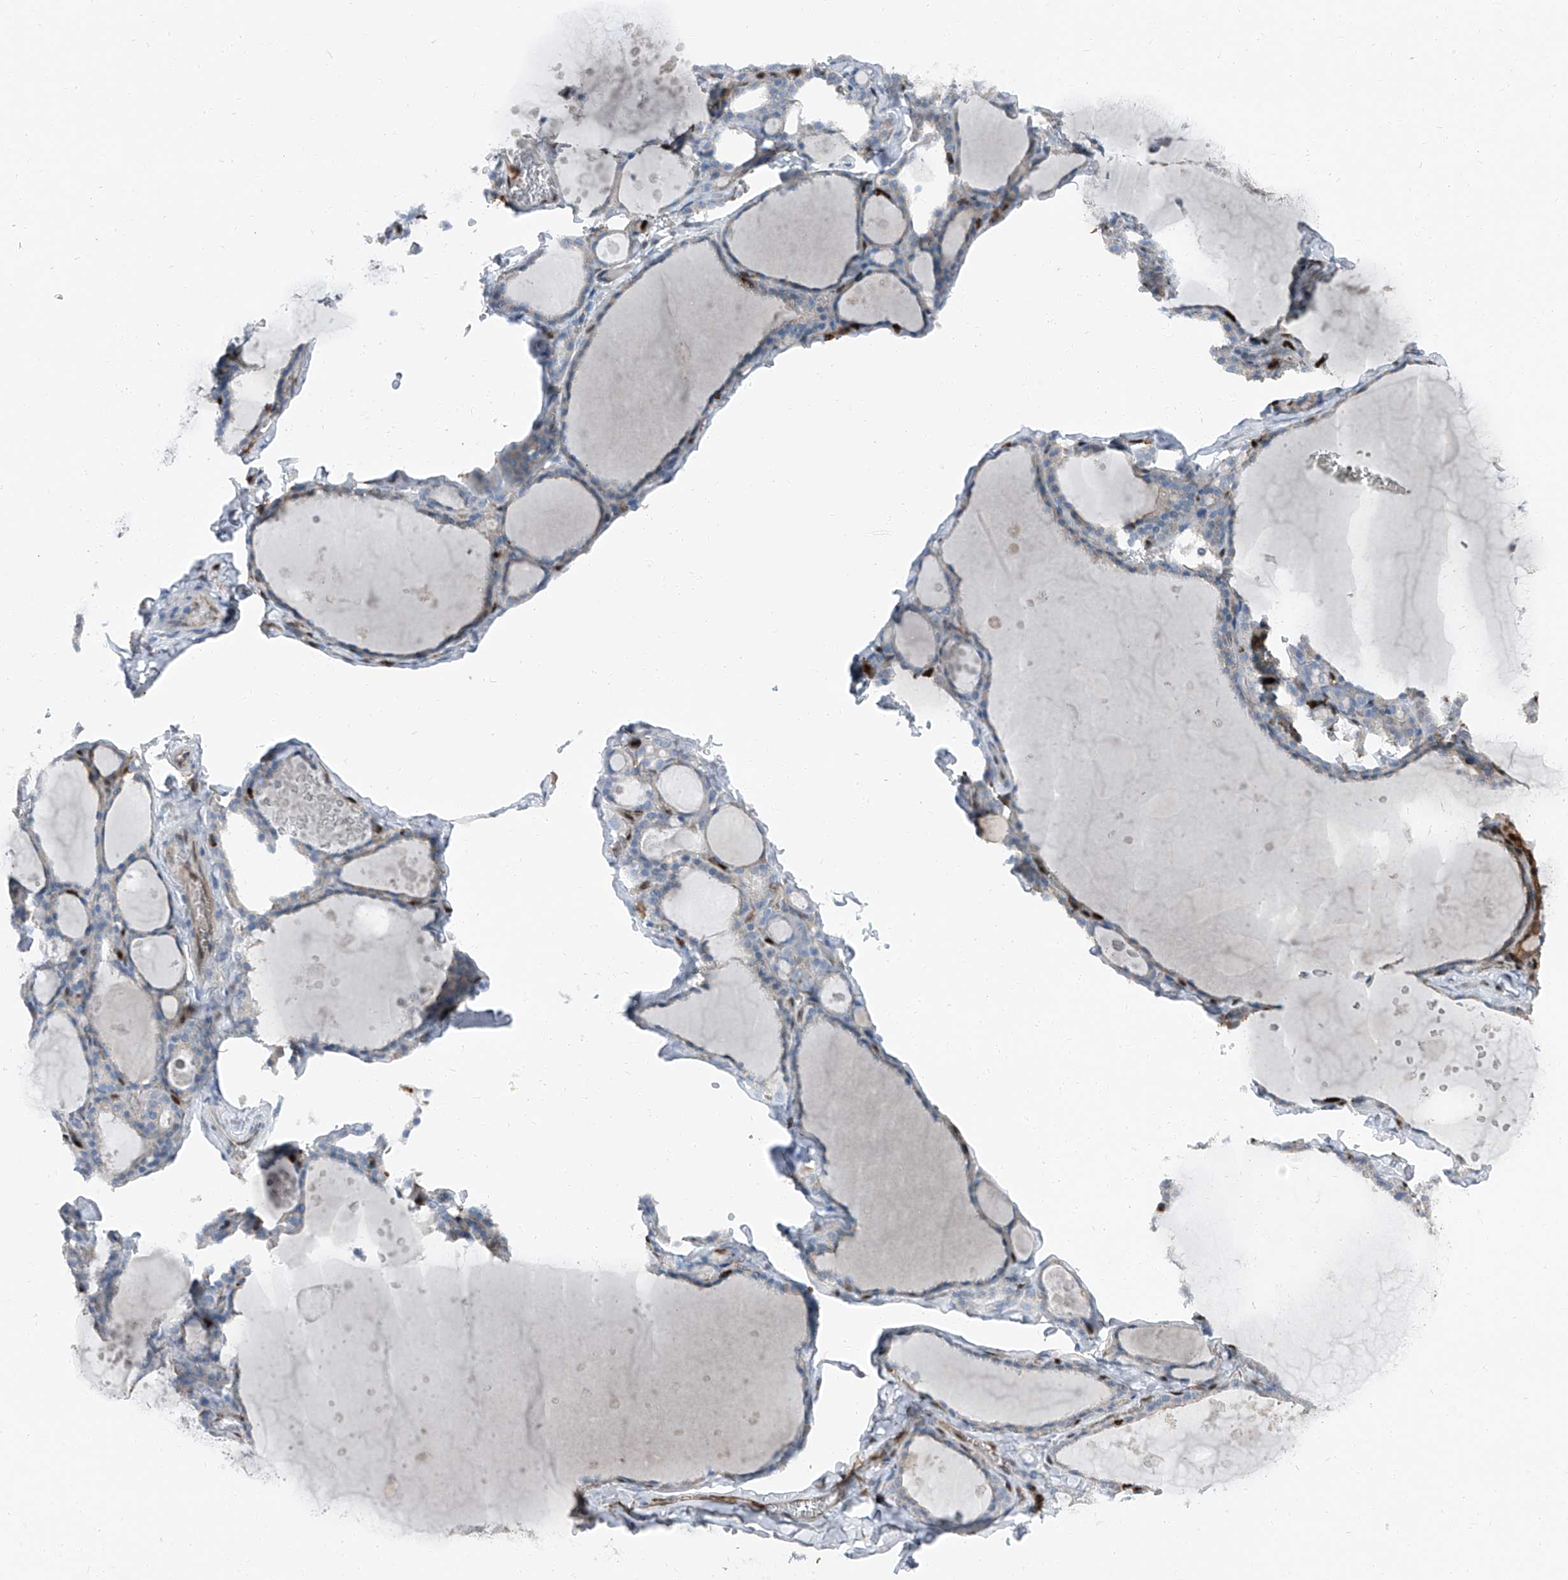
{"staining": {"intensity": "negative", "quantity": "none", "location": "none"}, "tissue": "thyroid gland", "cell_type": "Glandular cells", "image_type": "normal", "snomed": [{"axis": "morphology", "description": "Normal tissue, NOS"}, {"axis": "topography", "description": "Thyroid gland"}], "caption": "The image demonstrates no significant staining in glandular cells of thyroid gland.", "gene": "PSMB10", "patient": {"sex": "male", "age": 56}}